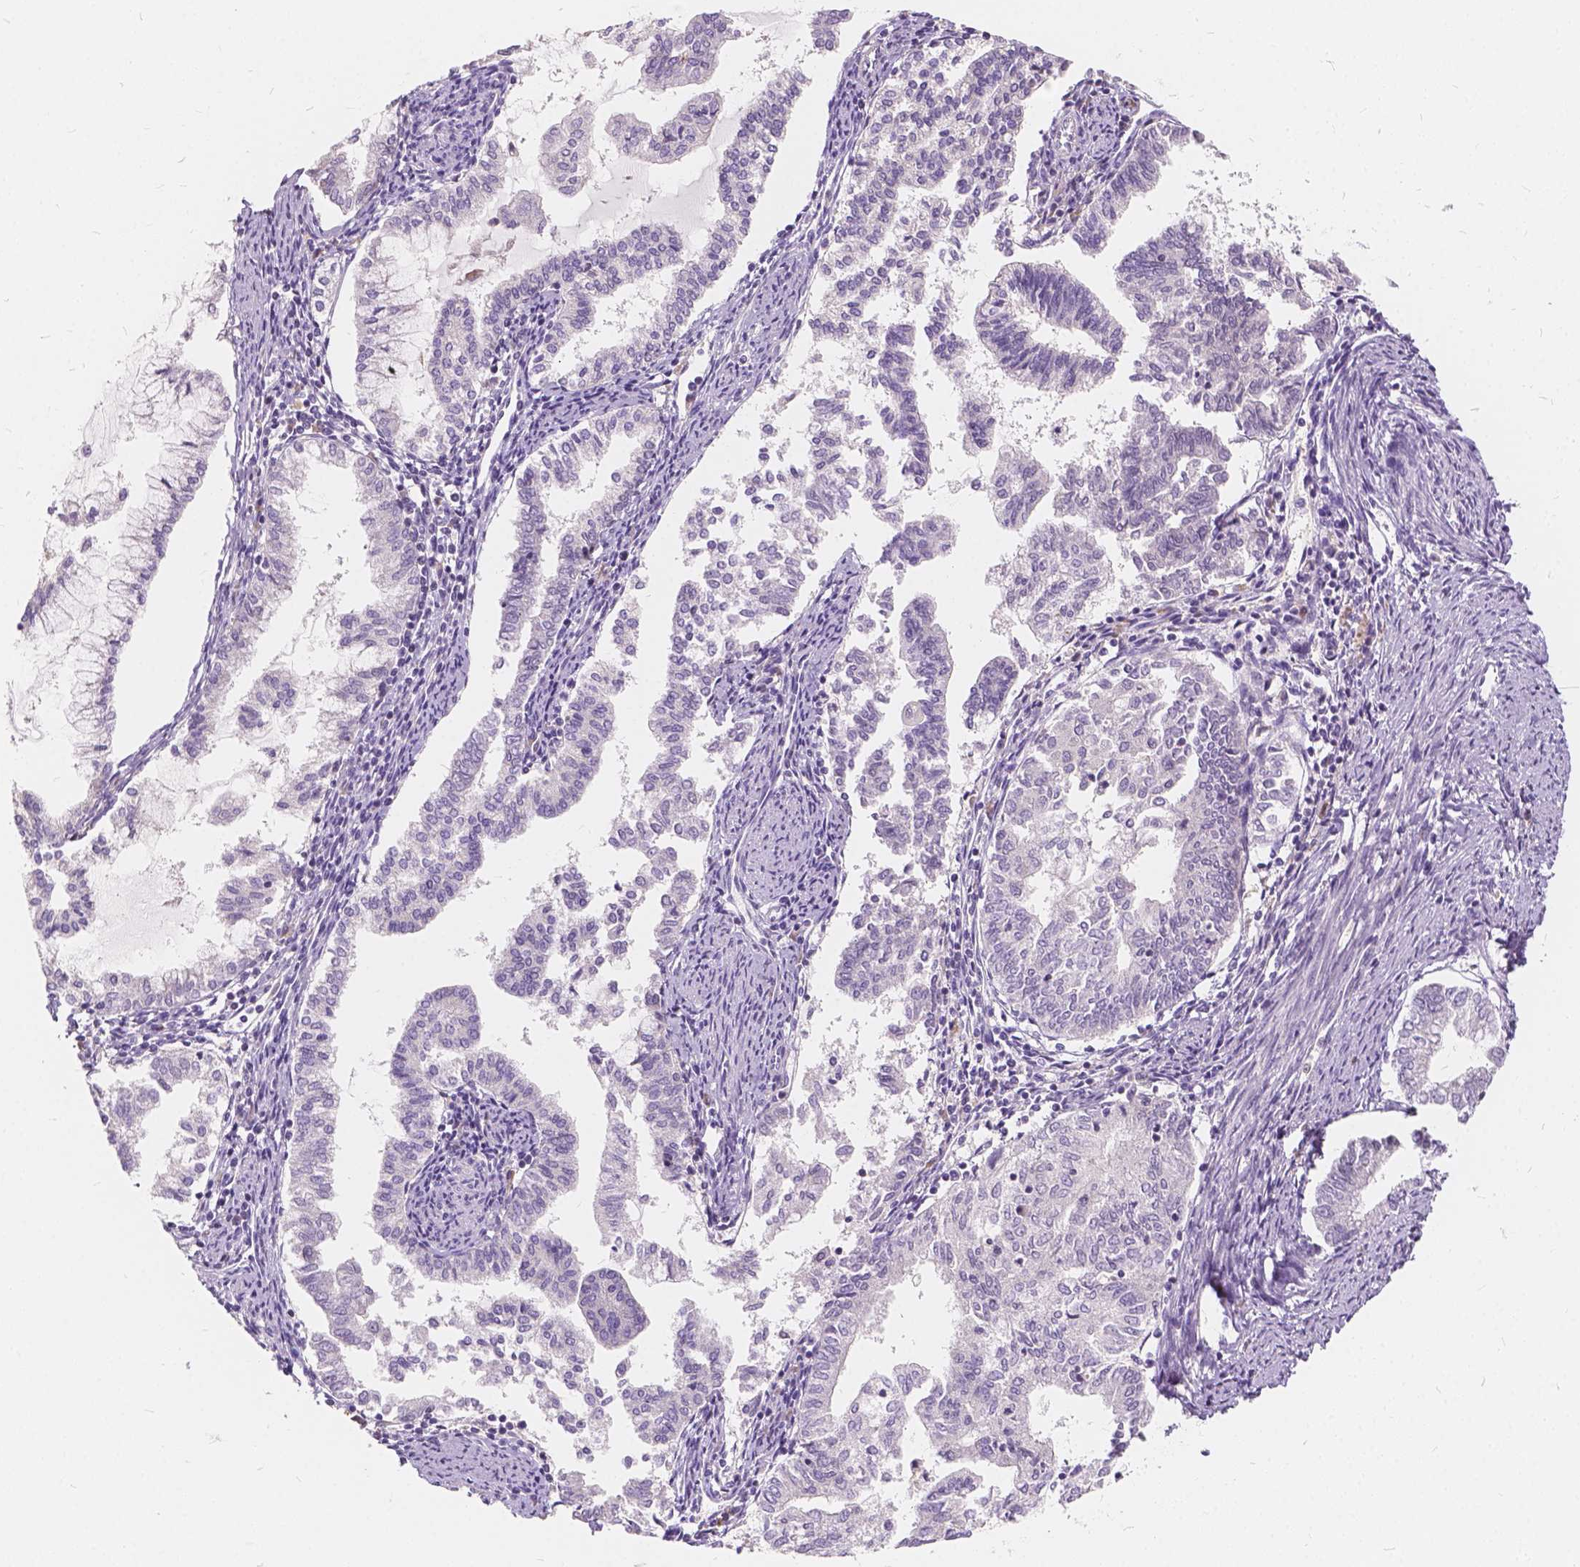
{"staining": {"intensity": "negative", "quantity": "none", "location": "none"}, "tissue": "endometrial cancer", "cell_type": "Tumor cells", "image_type": "cancer", "snomed": [{"axis": "morphology", "description": "Adenocarcinoma, NOS"}, {"axis": "topography", "description": "Endometrium"}], "caption": "Immunohistochemistry photomicrograph of endometrial adenocarcinoma stained for a protein (brown), which exhibits no staining in tumor cells.", "gene": "KIAA0513", "patient": {"sex": "female", "age": 79}}